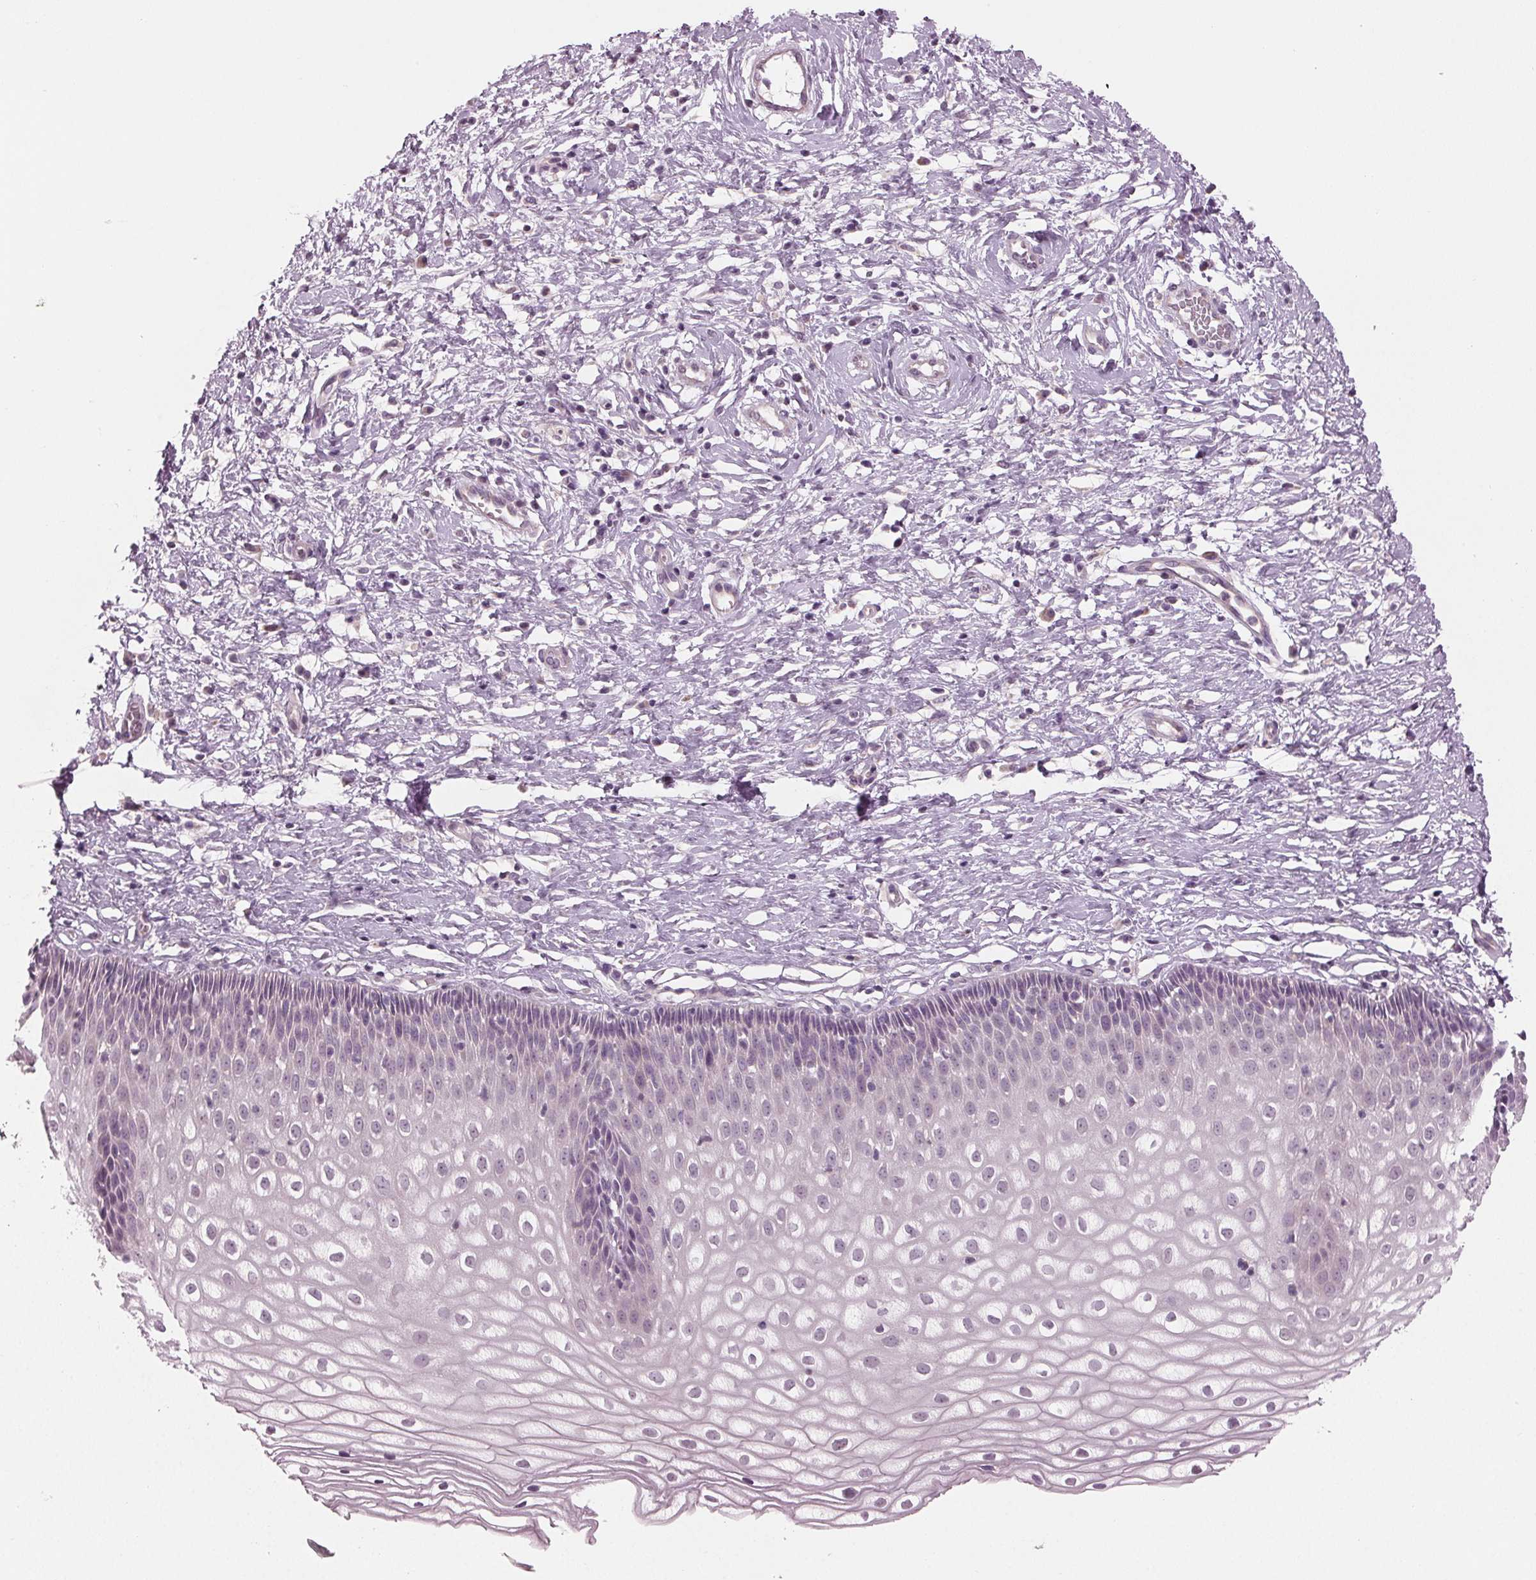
{"staining": {"intensity": "weak", "quantity": "<25%", "location": "cytoplasmic/membranous"}, "tissue": "cervix", "cell_type": "Glandular cells", "image_type": "normal", "snomed": [{"axis": "morphology", "description": "Normal tissue, NOS"}, {"axis": "topography", "description": "Cervix"}], "caption": "Cervix stained for a protein using immunohistochemistry demonstrates no staining glandular cells.", "gene": "PRAP1", "patient": {"sex": "female", "age": 36}}